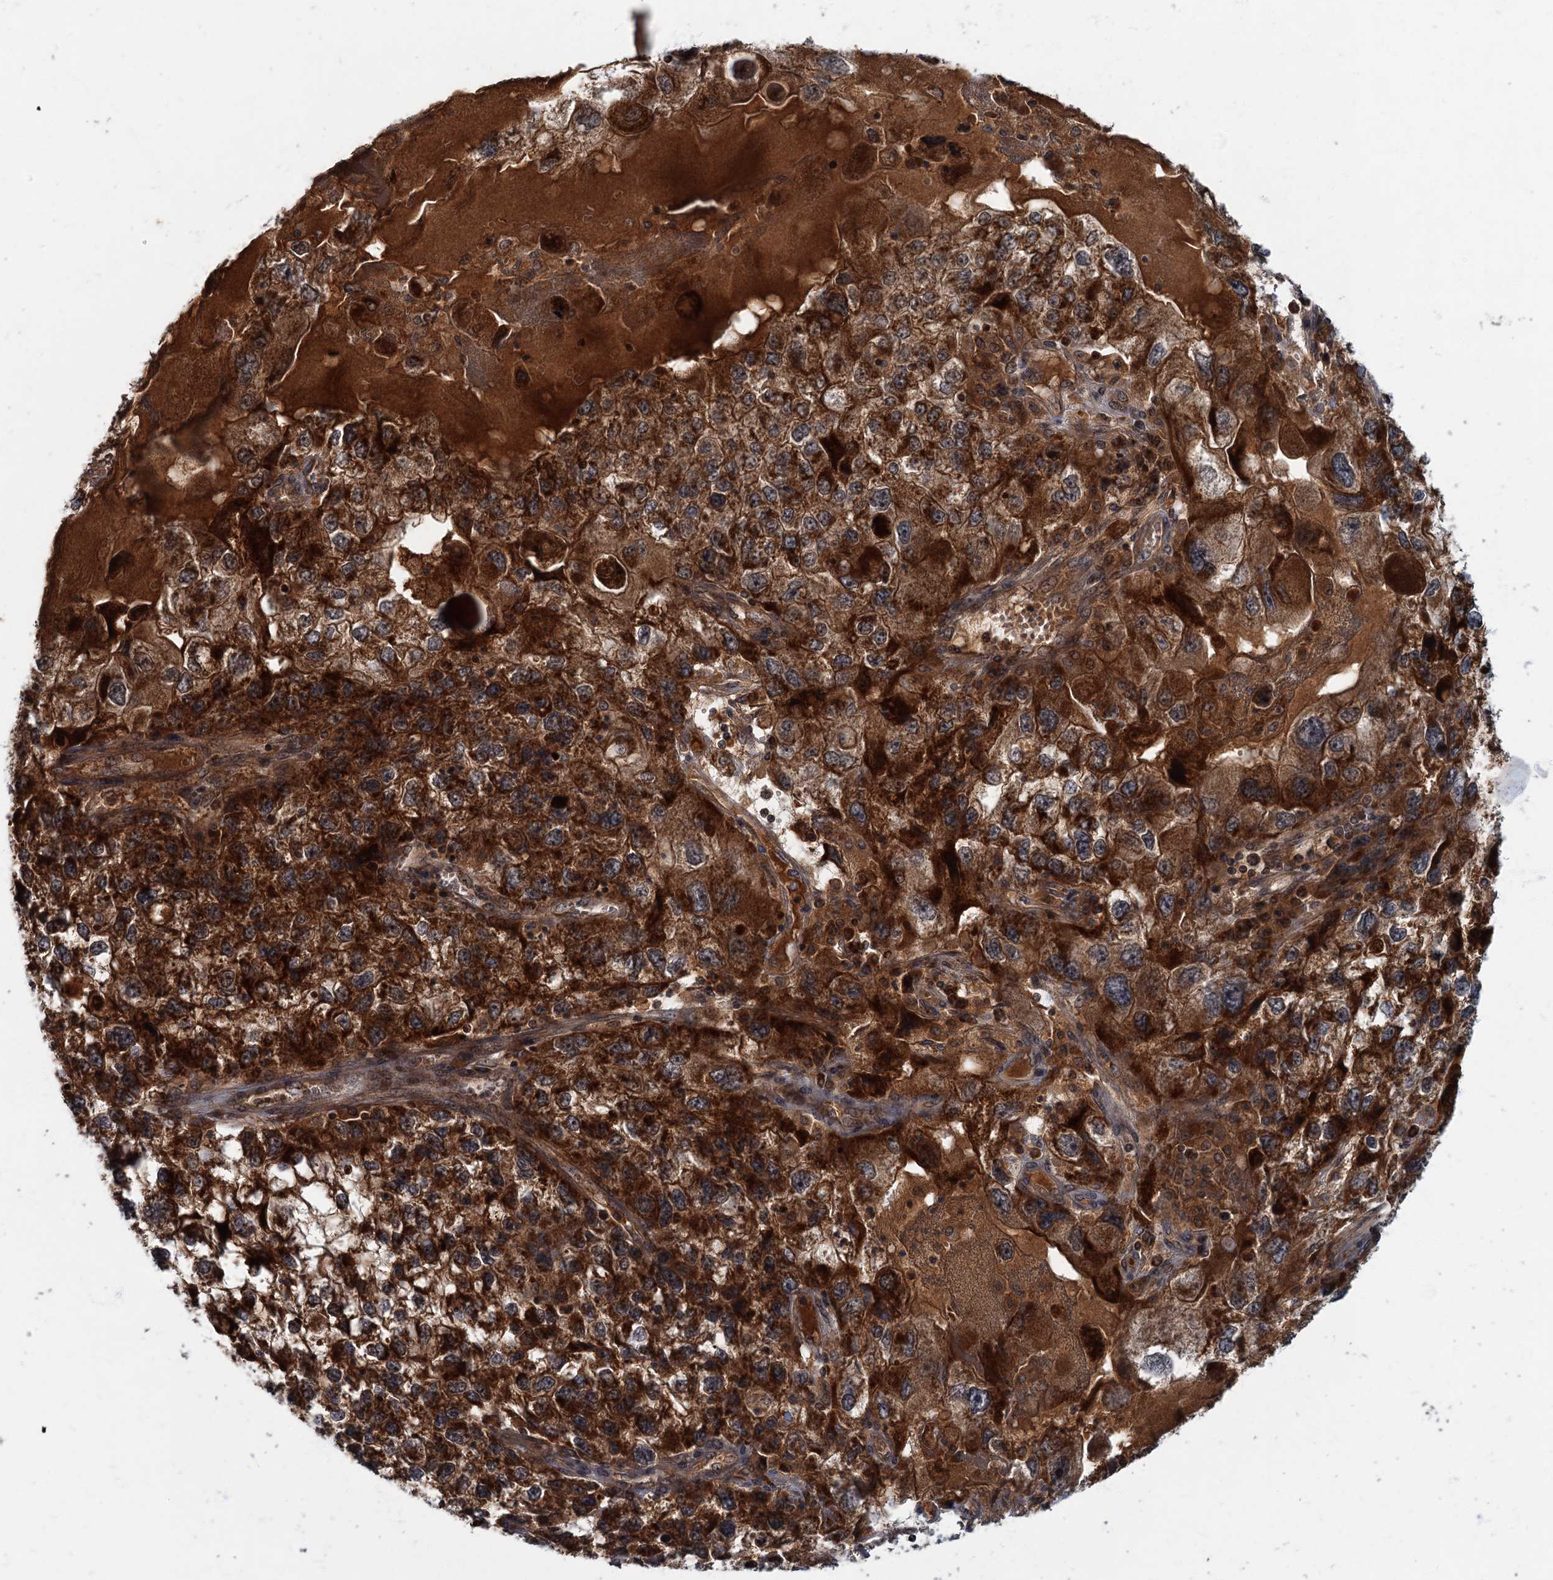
{"staining": {"intensity": "strong", "quantity": ">75%", "location": "cytoplasmic/membranous"}, "tissue": "endometrial cancer", "cell_type": "Tumor cells", "image_type": "cancer", "snomed": [{"axis": "morphology", "description": "Adenocarcinoma, NOS"}, {"axis": "topography", "description": "Endometrium"}], "caption": "Immunohistochemistry of adenocarcinoma (endometrial) reveals high levels of strong cytoplasmic/membranous positivity in approximately >75% of tumor cells. (brown staining indicates protein expression, while blue staining denotes nuclei).", "gene": "SLC11A2", "patient": {"sex": "female", "age": 49}}